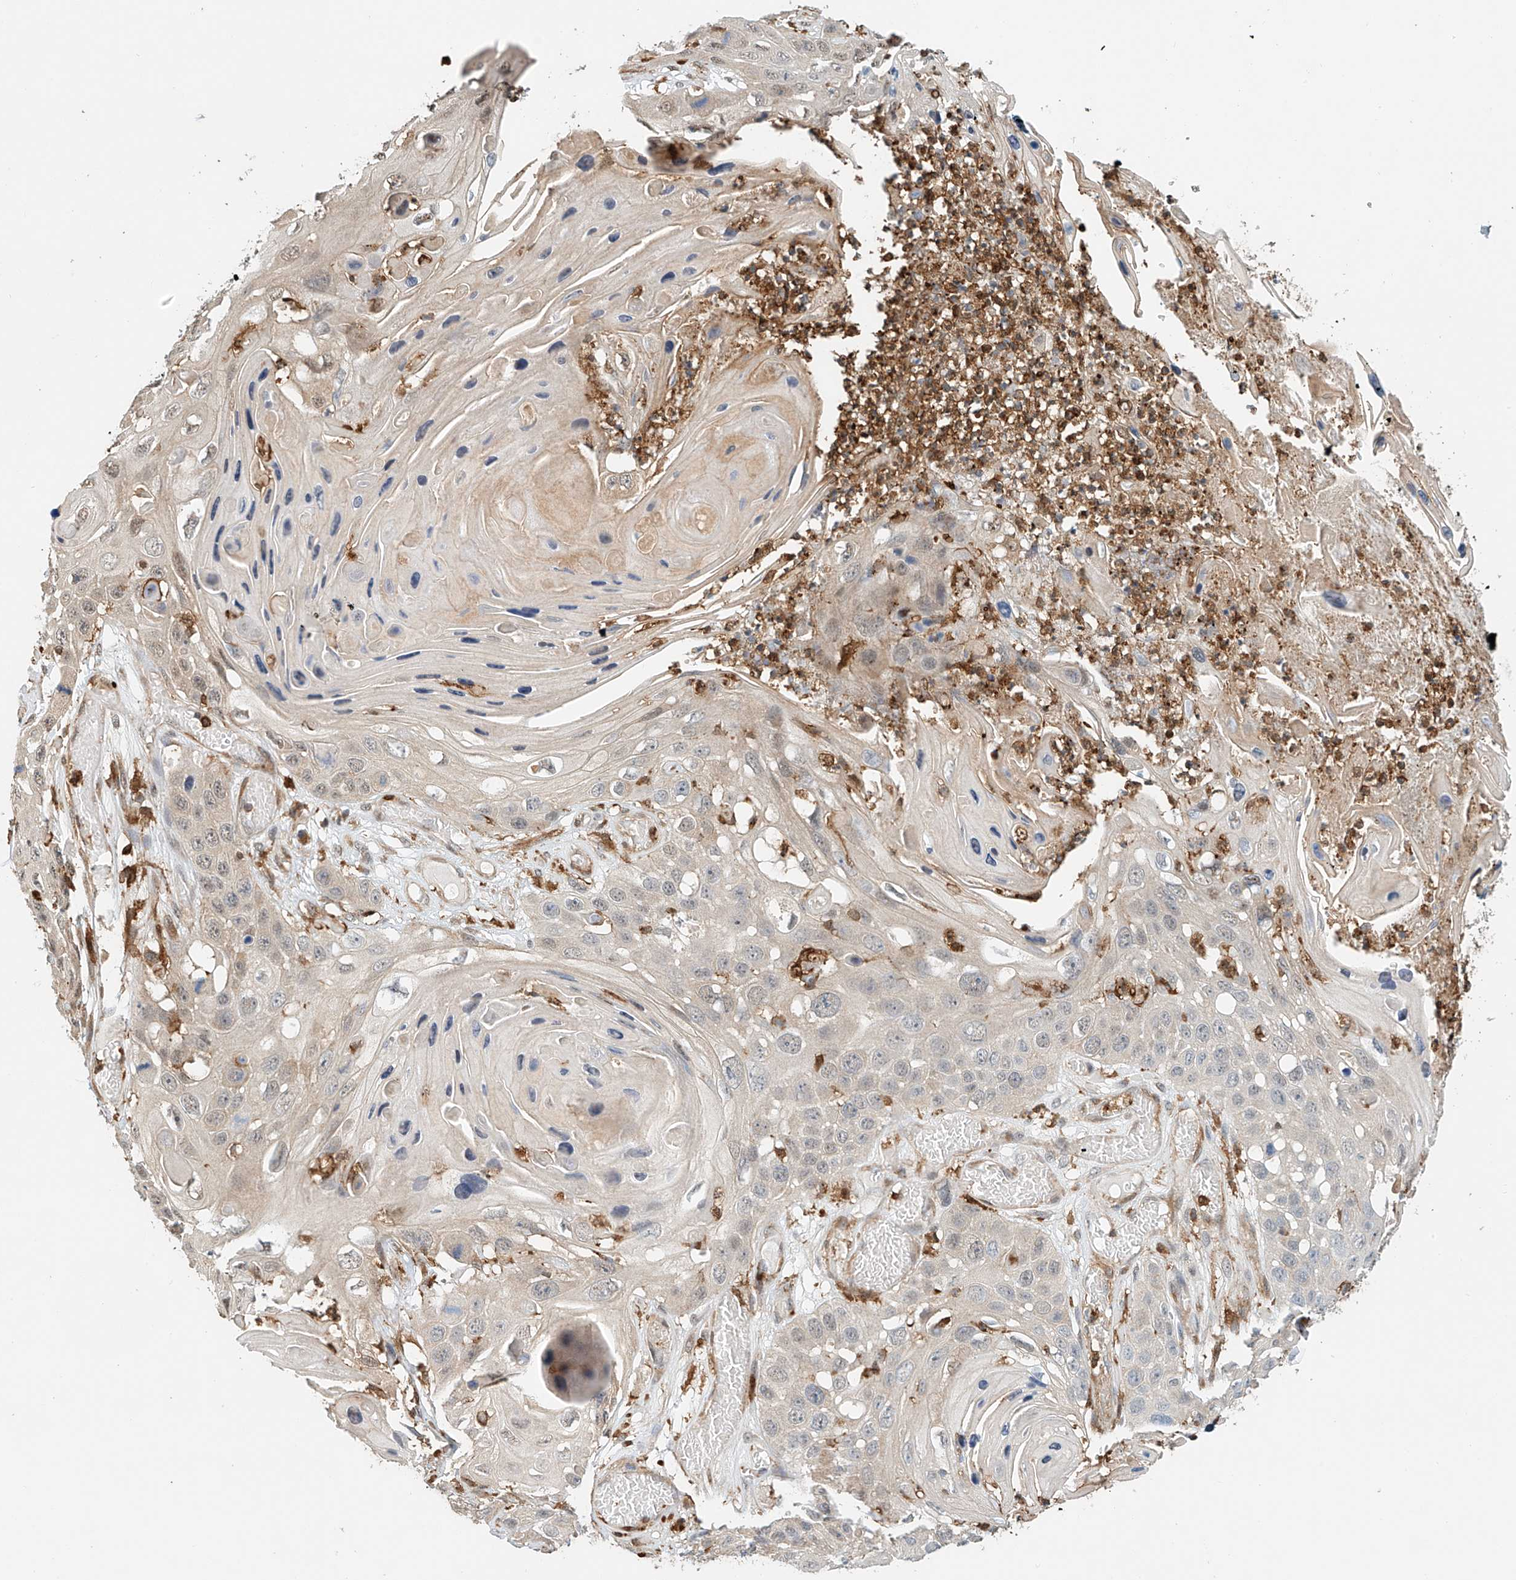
{"staining": {"intensity": "weak", "quantity": "<25%", "location": "cytoplasmic/membranous,nuclear"}, "tissue": "skin cancer", "cell_type": "Tumor cells", "image_type": "cancer", "snomed": [{"axis": "morphology", "description": "Squamous cell carcinoma, NOS"}, {"axis": "topography", "description": "Skin"}], "caption": "Immunohistochemical staining of skin cancer (squamous cell carcinoma) reveals no significant expression in tumor cells.", "gene": "MICAL1", "patient": {"sex": "male", "age": 55}}